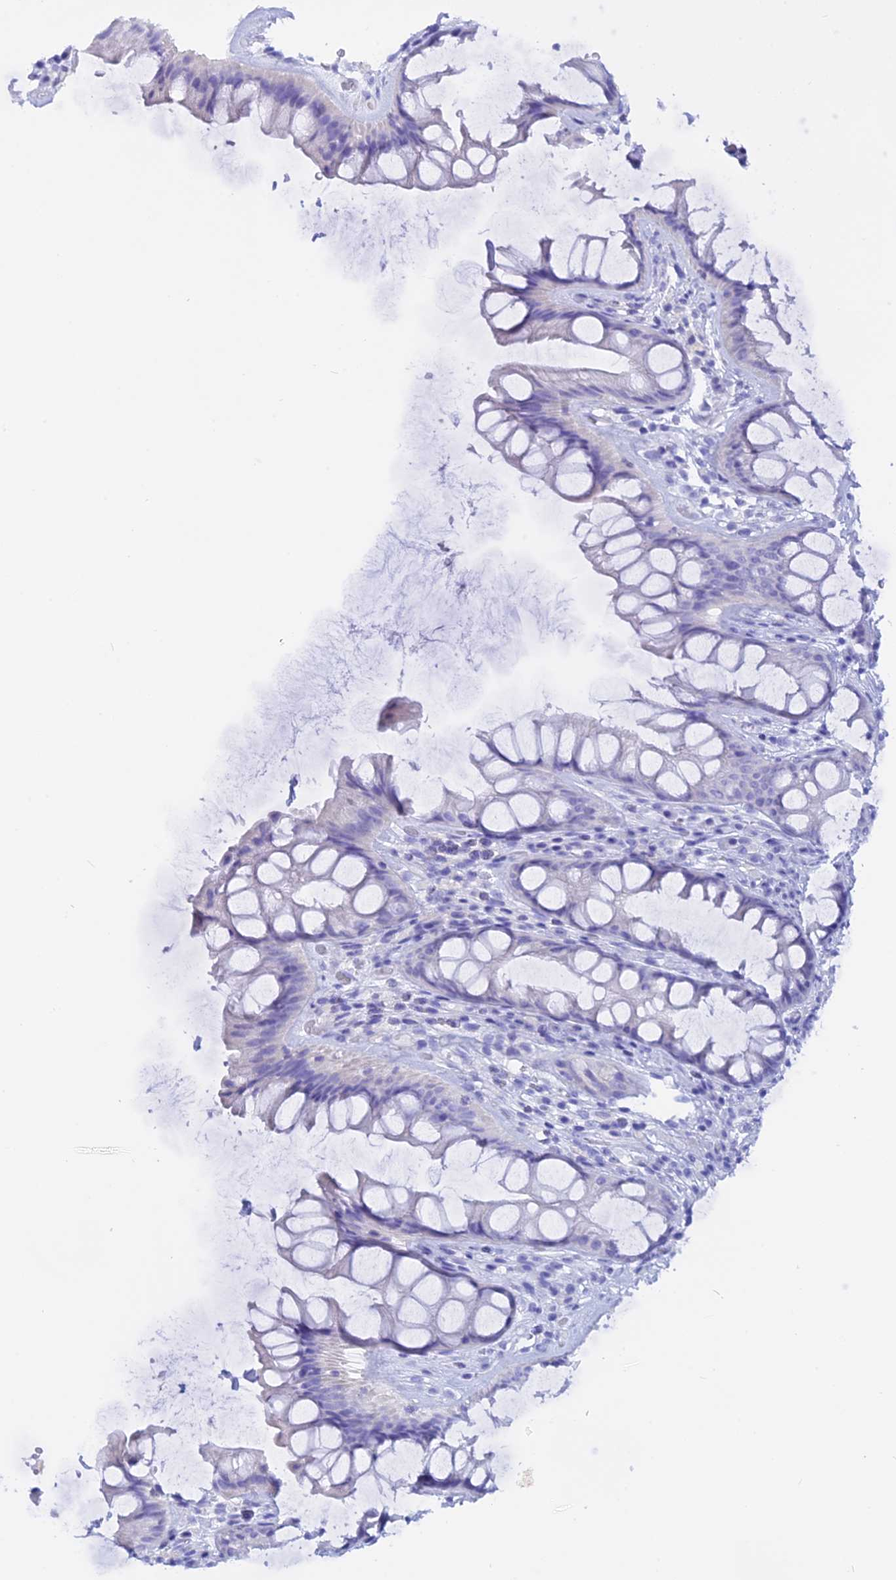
{"staining": {"intensity": "negative", "quantity": "none", "location": "none"}, "tissue": "rectum", "cell_type": "Glandular cells", "image_type": "normal", "snomed": [{"axis": "morphology", "description": "Normal tissue, NOS"}, {"axis": "topography", "description": "Rectum"}], "caption": "This is an immunohistochemistry (IHC) histopathology image of benign rectum. There is no expression in glandular cells.", "gene": "ISCA1", "patient": {"sex": "male", "age": 74}}